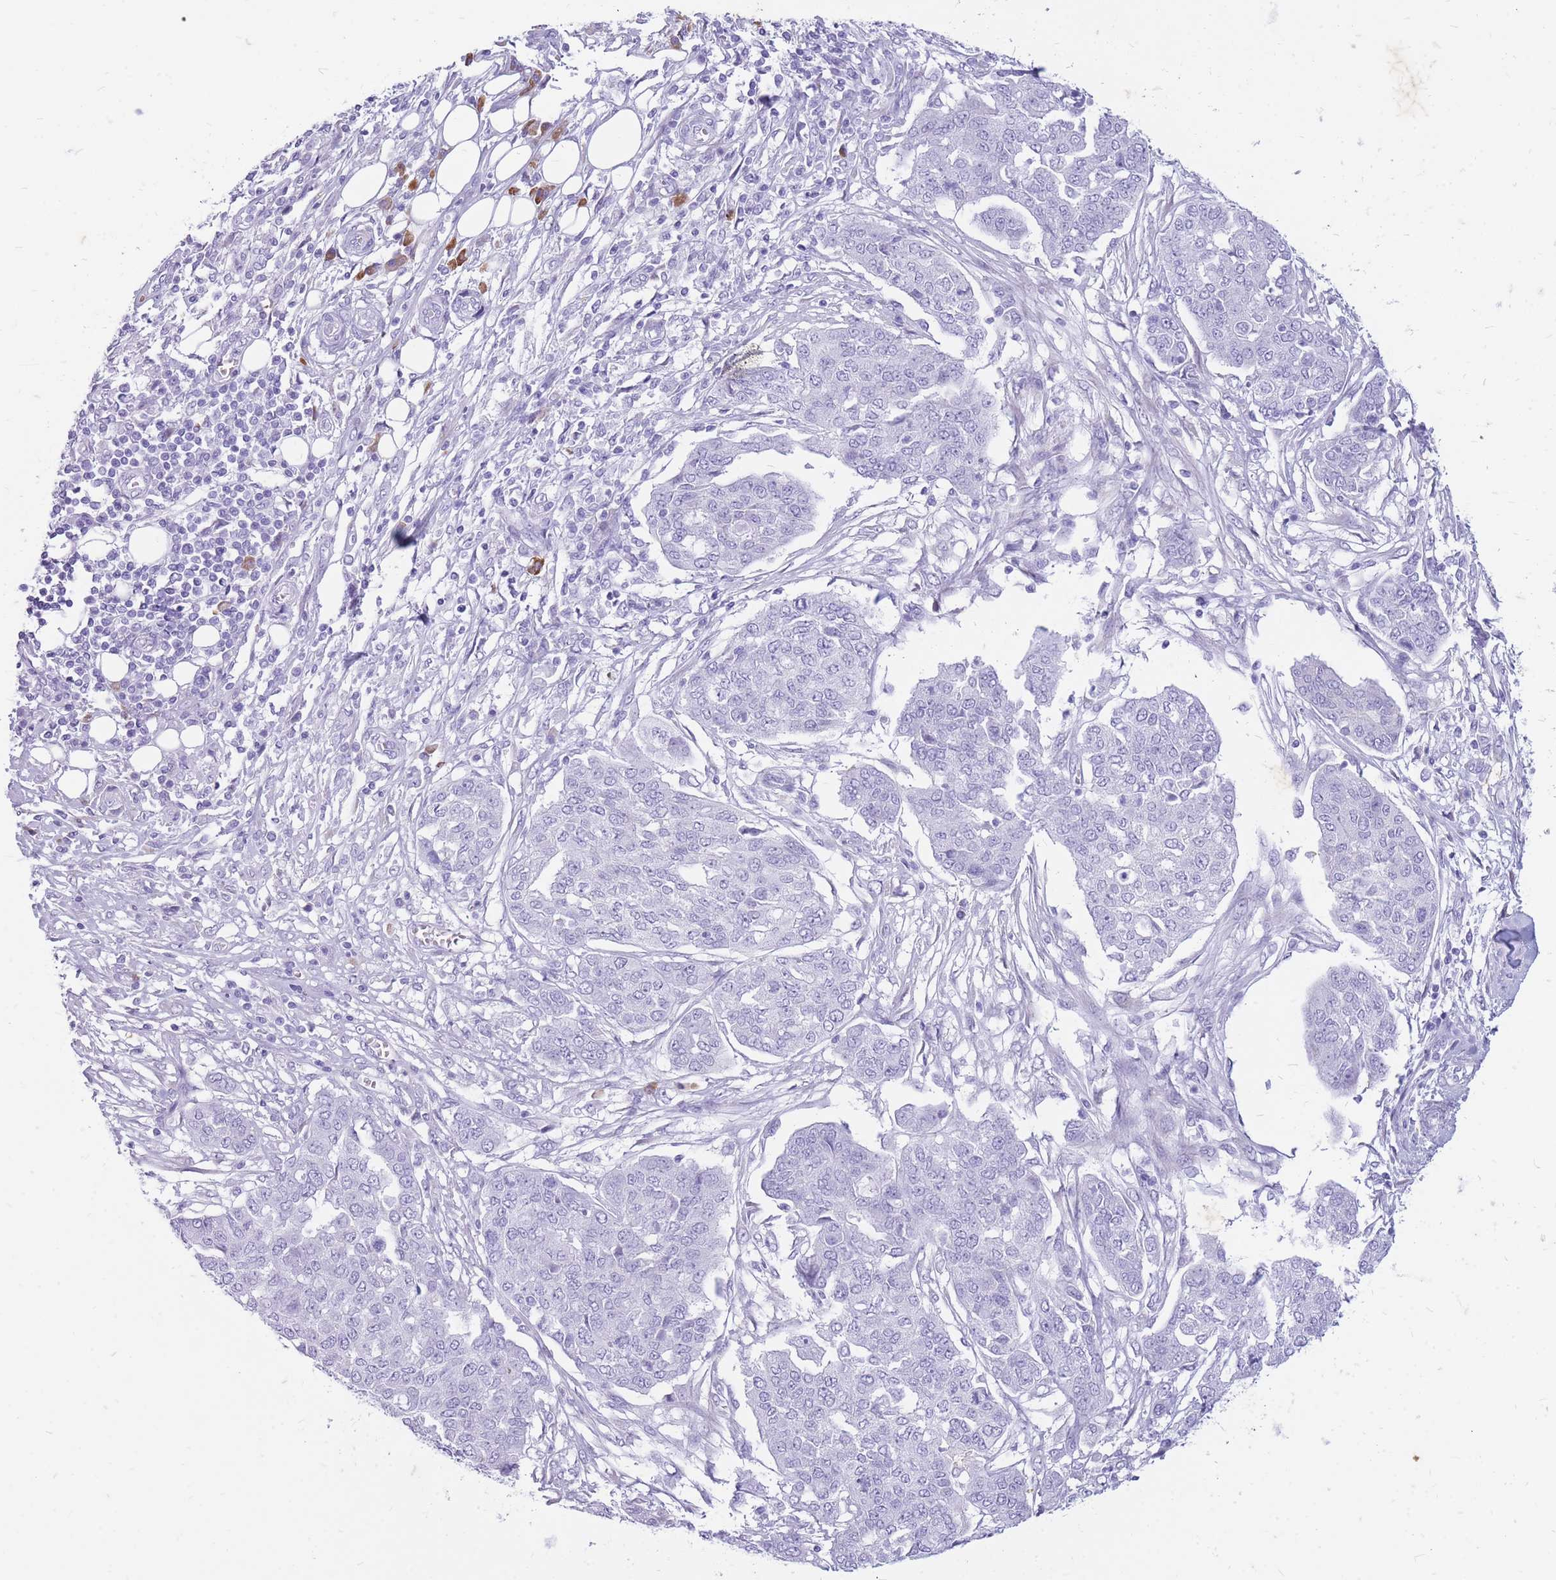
{"staining": {"intensity": "negative", "quantity": "none", "location": "none"}, "tissue": "ovarian cancer", "cell_type": "Tumor cells", "image_type": "cancer", "snomed": [{"axis": "morphology", "description": "Cystadenocarcinoma, serous, NOS"}, {"axis": "topography", "description": "Soft tissue"}, {"axis": "topography", "description": "Ovary"}], "caption": "Tumor cells are negative for brown protein staining in ovarian serous cystadenocarcinoma. (DAB IHC visualized using brightfield microscopy, high magnification).", "gene": "ZFP37", "patient": {"sex": "female", "age": 57}}